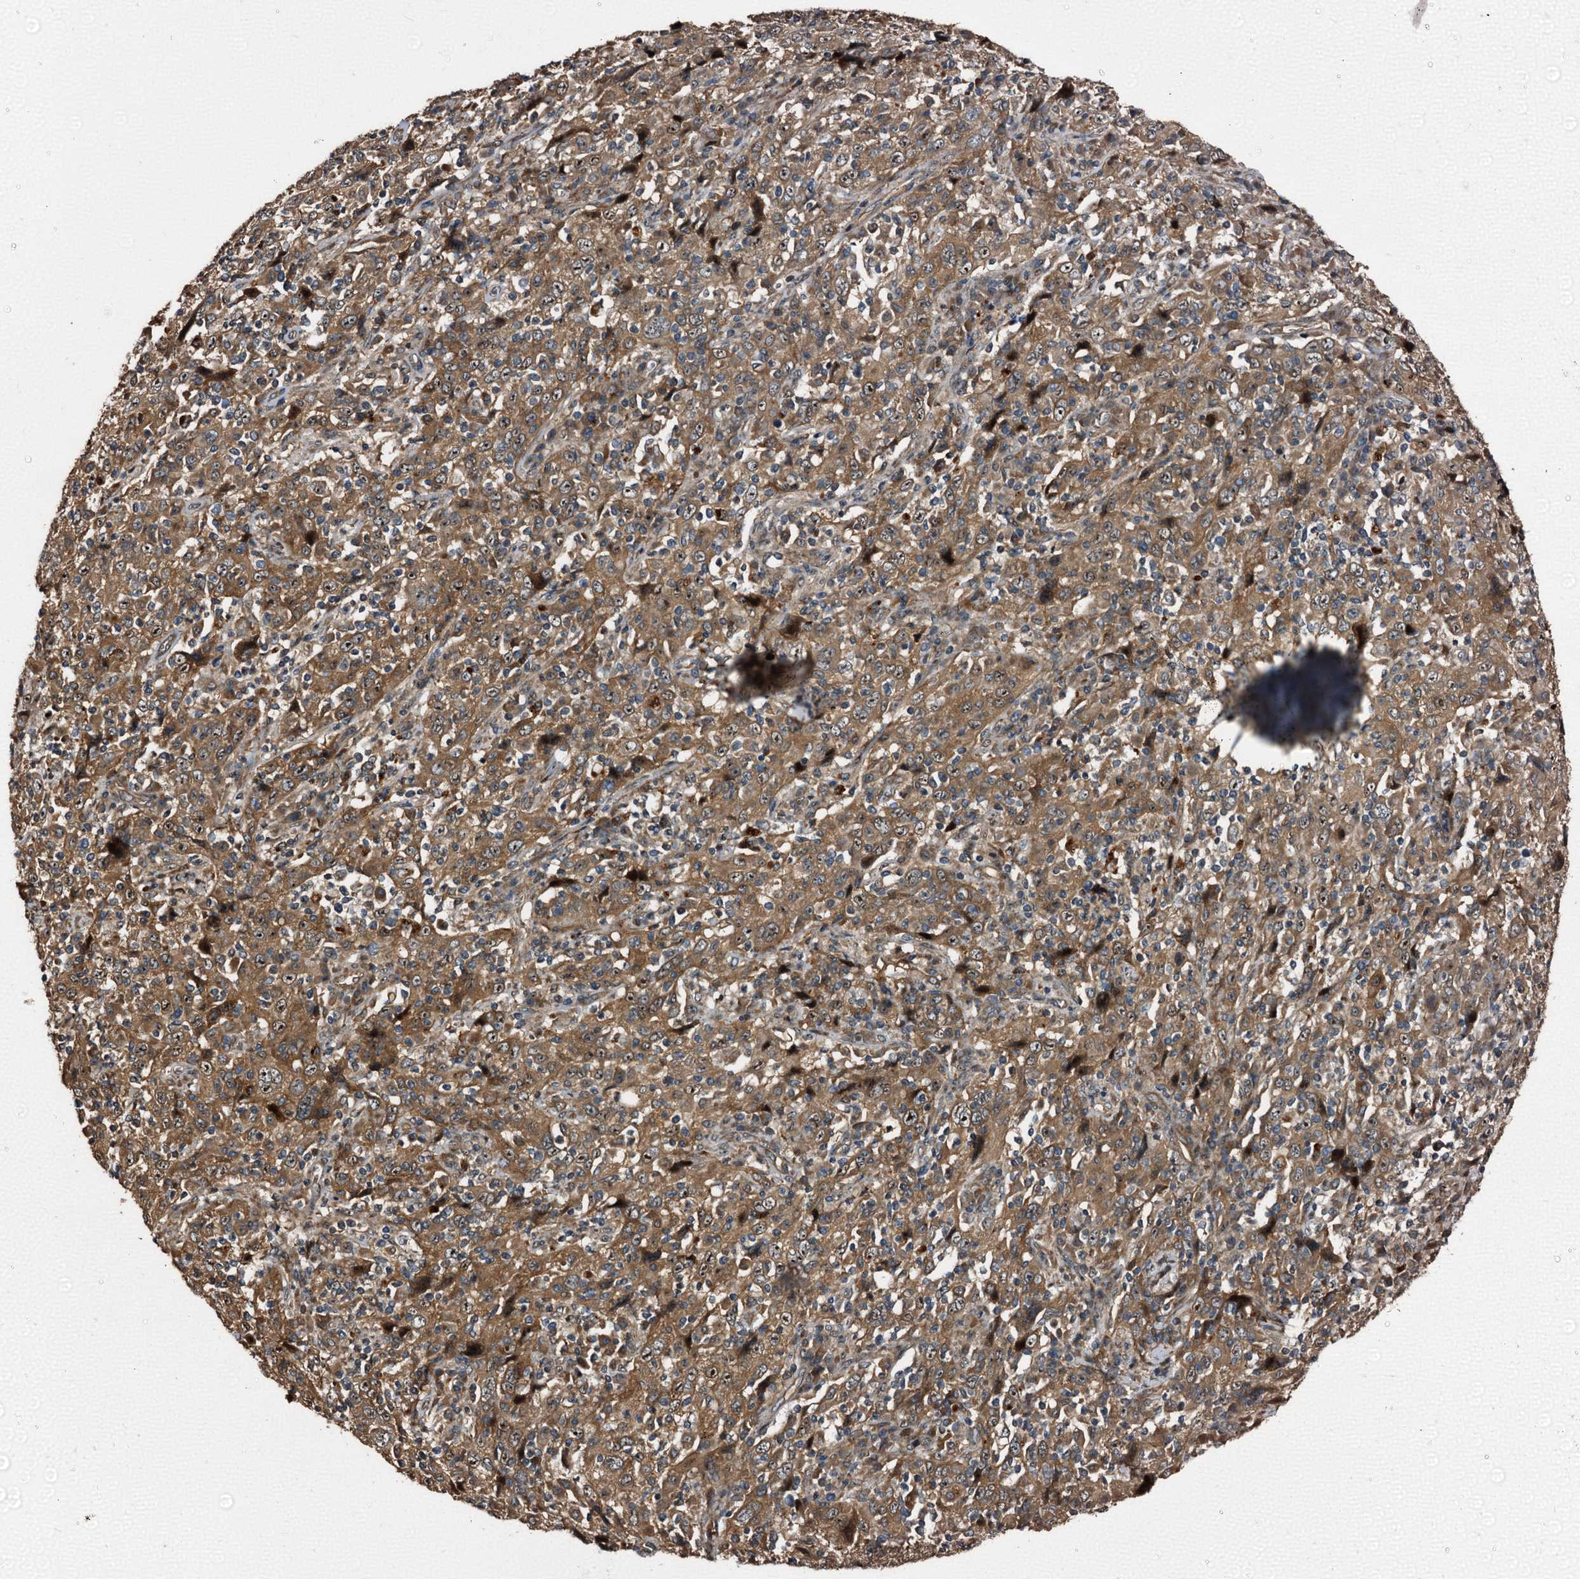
{"staining": {"intensity": "moderate", "quantity": ">75%", "location": "cytoplasmic/membranous"}, "tissue": "cervical cancer", "cell_type": "Tumor cells", "image_type": "cancer", "snomed": [{"axis": "morphology", "description": "Squamous cell carcinoma, NOS"}, {"axis": "topography", "description": "Cervix"}], "caption": "An image of human cervical cancer stained for a protein shows moderate cytoplasmic/membranous brown staining in tumor cells.", "gene": "PEX5", "patient": {"sex": "female", "age": 46}}